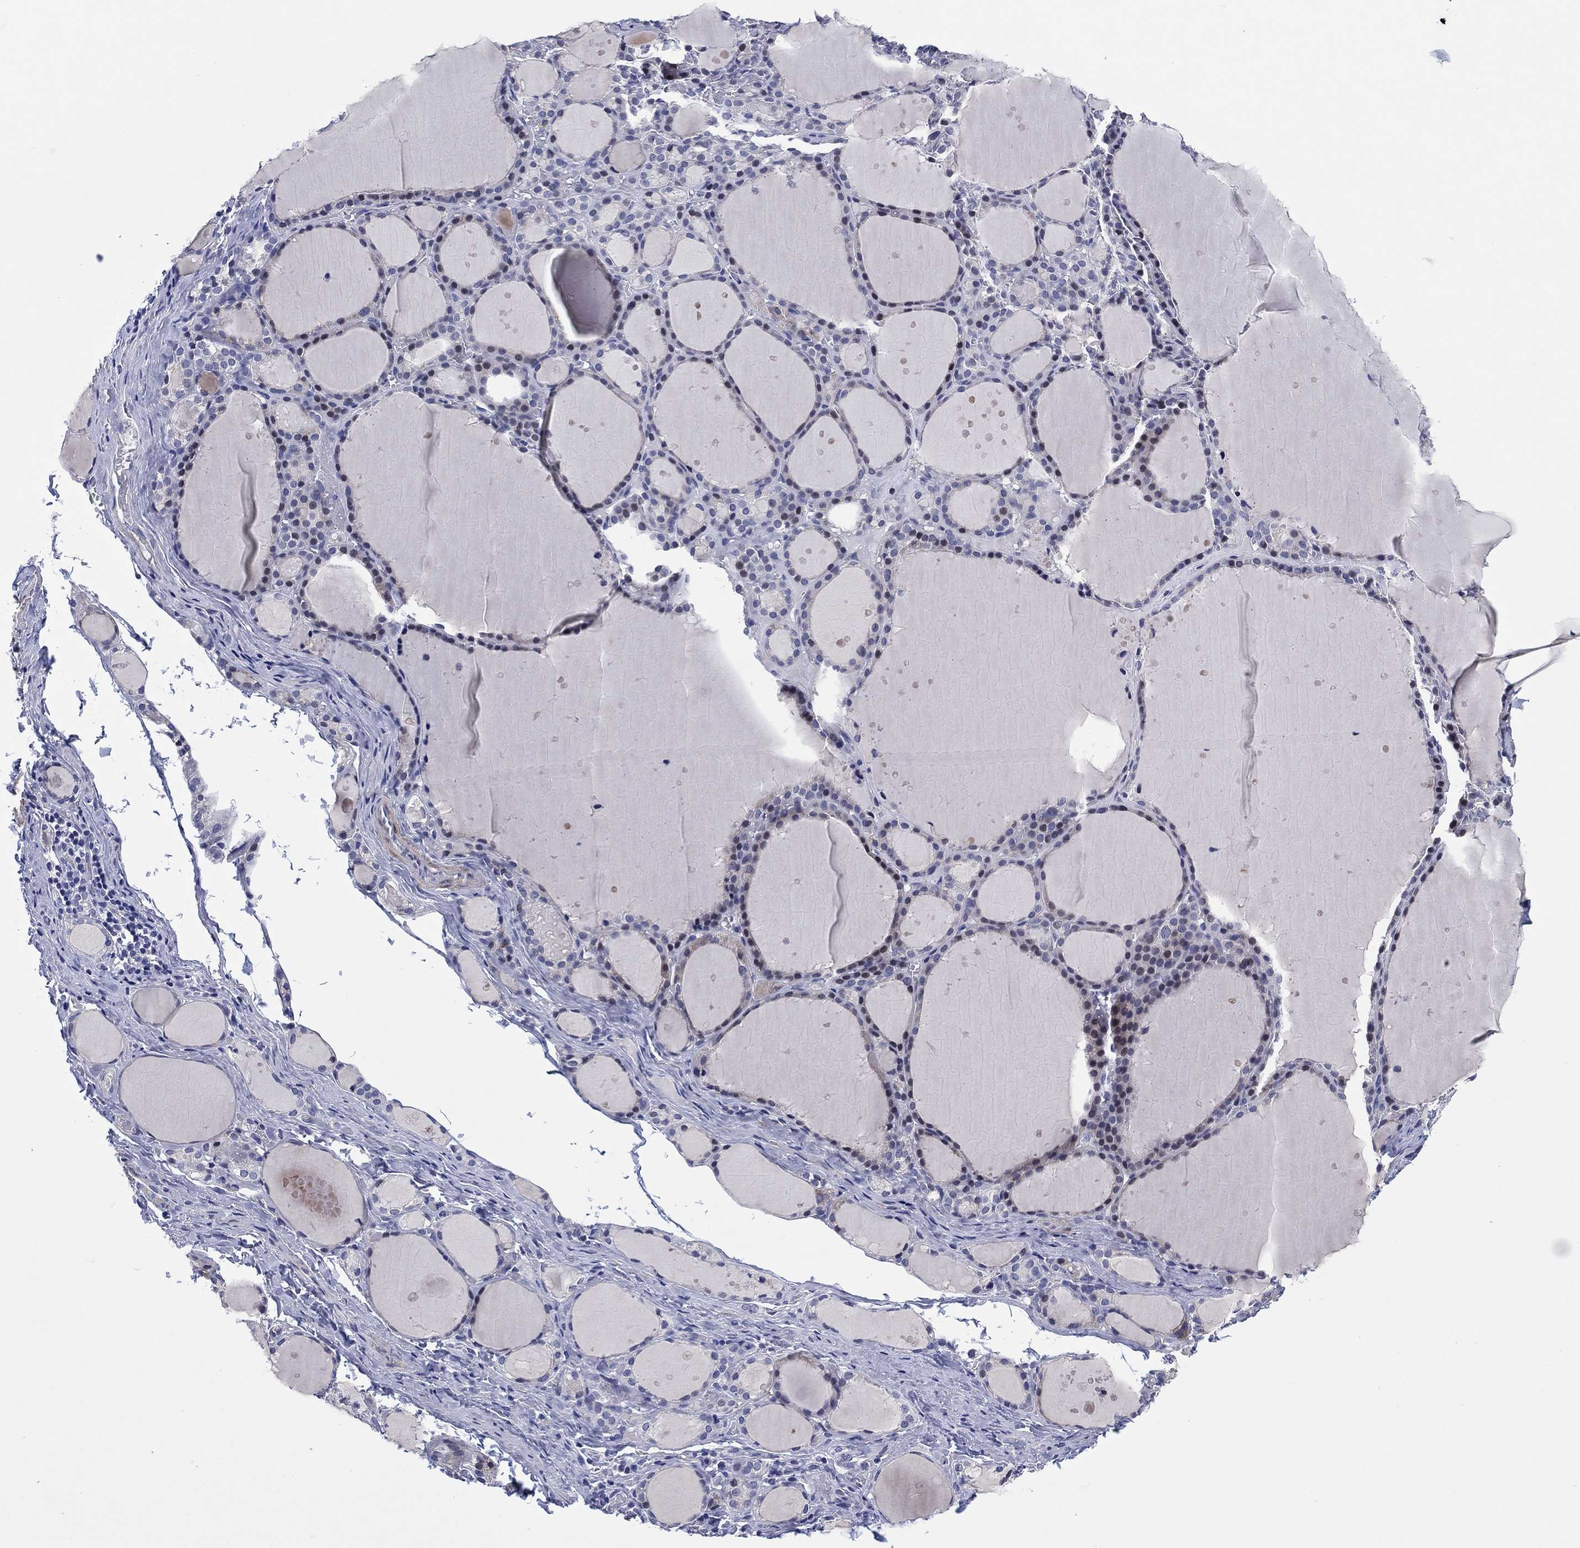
{"staining": {"intensity": "negative", "quantity": "none", "location": "none"}, "tissue": "thyroid gland", "cell_type": "Glandular cells", "image_type": "normal", "snomed": [{"axis": "morphology", "description": "Normal tissue, NOS"}, {"axis": "topography", "description": "Thyroid gland"}], "caption": "Micrograph shows no protein staining in glandular cells of unremarkable thyroid gland. (Stains: DAB immunohistochemistry with hematoxylin counter stain, Microscopy: brightfield microscopy at high magnification).", "gene": "CLIP3", "patient": {"sex": "male", "age": 68}}